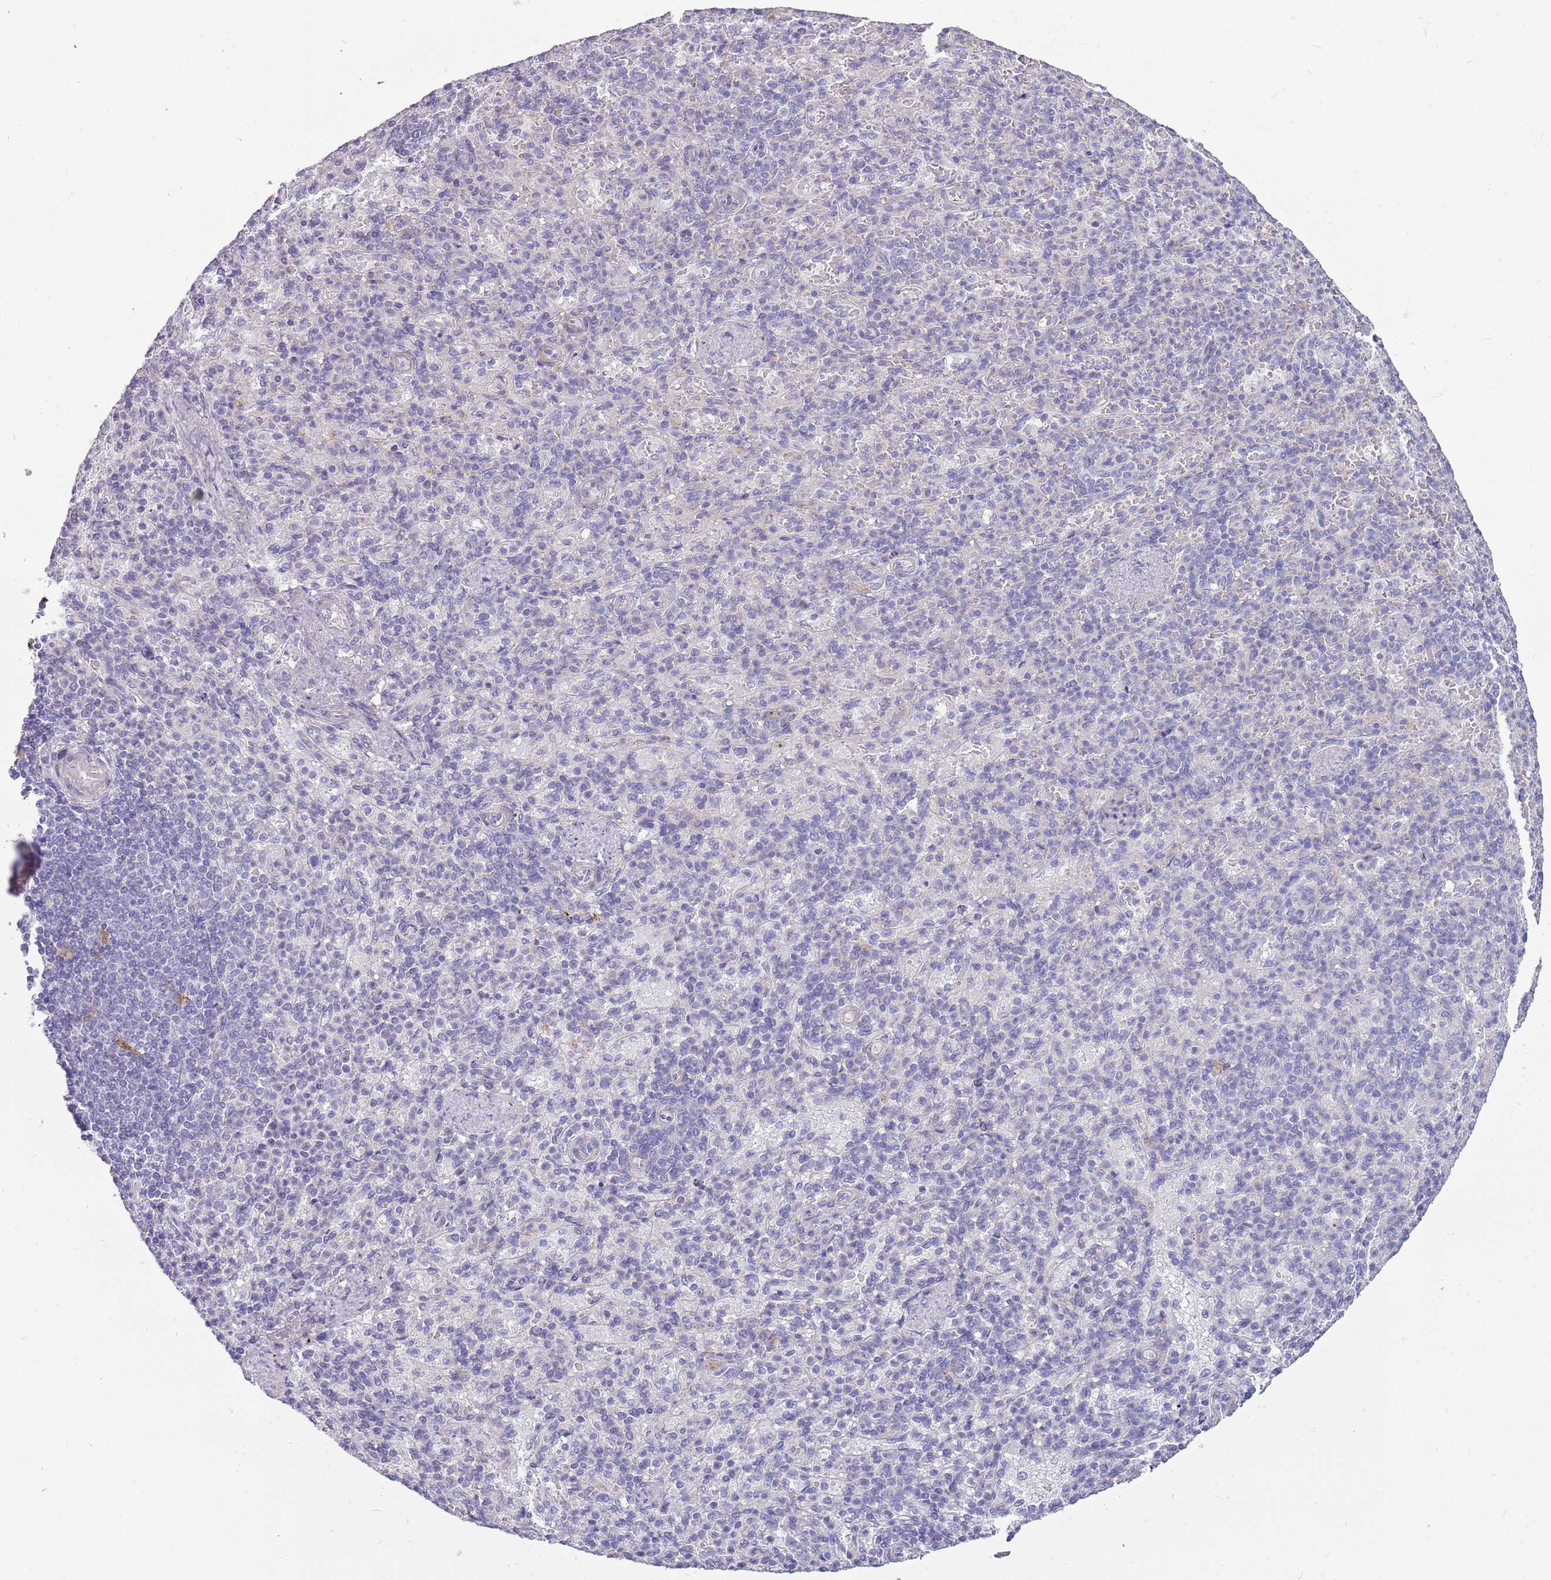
{"staining": {"intensity": "negative", "quantity": "none", "location": "none"}, "tissue": "spleen", "cell_type": "Cells in red pulp", "image_type": "normal", "snomed": [{"axis": "morphology", "description": "Normal tissue, NOS"}, {"axis": "topography", "description": "Spleen"}], "caption": "Histopathology image shows no protein expression in cells in red pulp of unremarkable spleen. (DAB (3,3'-diaminobenzidine) IHC, high magnification).", "gene": "DIPK1C", "patient": {"sex": "female", "age": 74}}